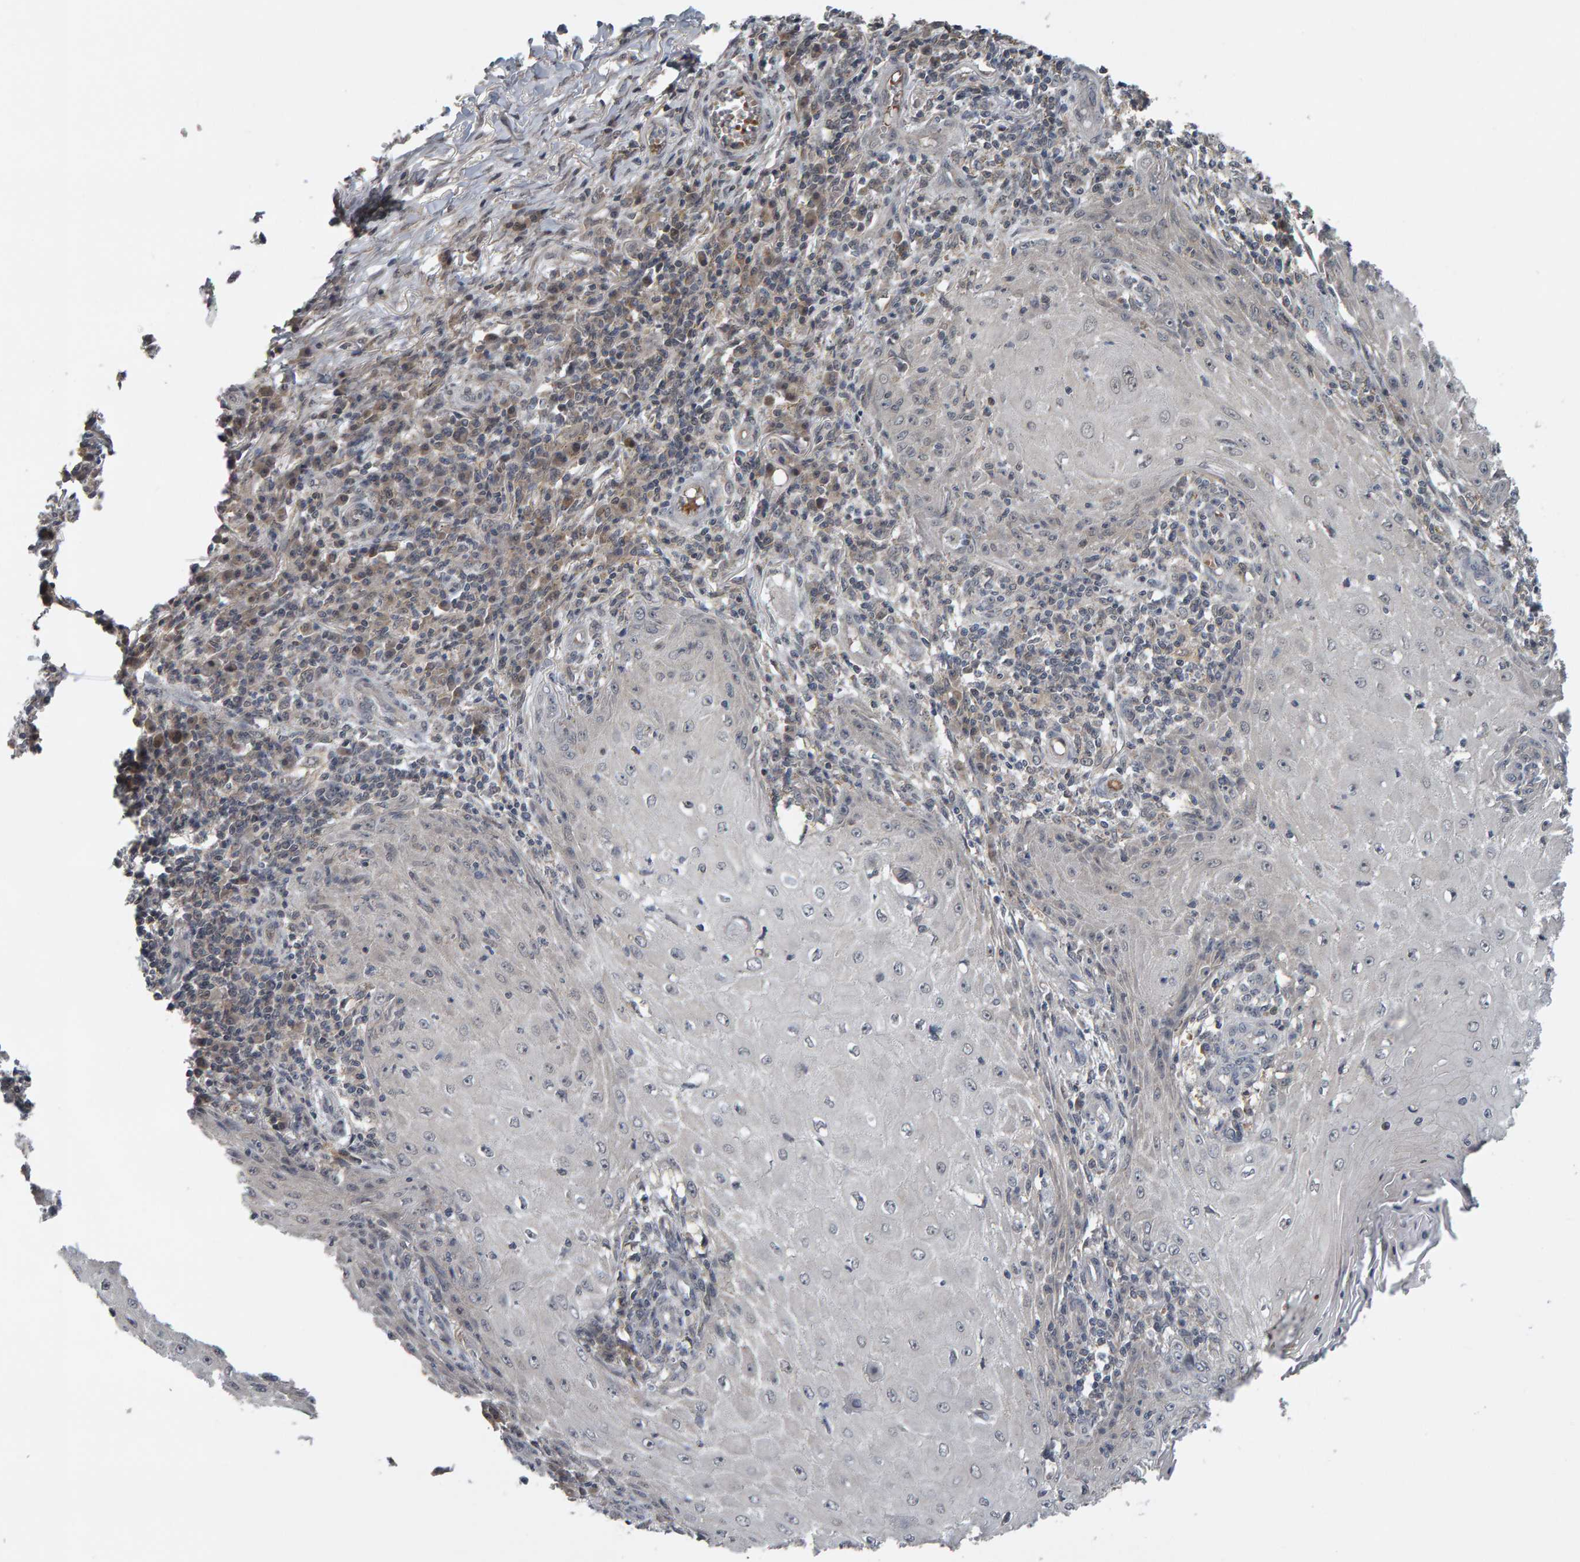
{"staining": {"intensity": "negative", "quantity": "none", "location": "none"}, "tissue": "skin cancer", "cell_type": "Tumor cells", "image_type": "cancer", "snomed": [{"axis": "morphology", "description": "Squamous cell carcinoma, NOS"}, {"axis": "topography", "description": "Skin"}], "caption": "Squamous cell carcinoma (skin) stained for a protein using IHC shows no staining tumor cells.", "gene": "COASY", "patient": {"sex": "female", "age": 73}}